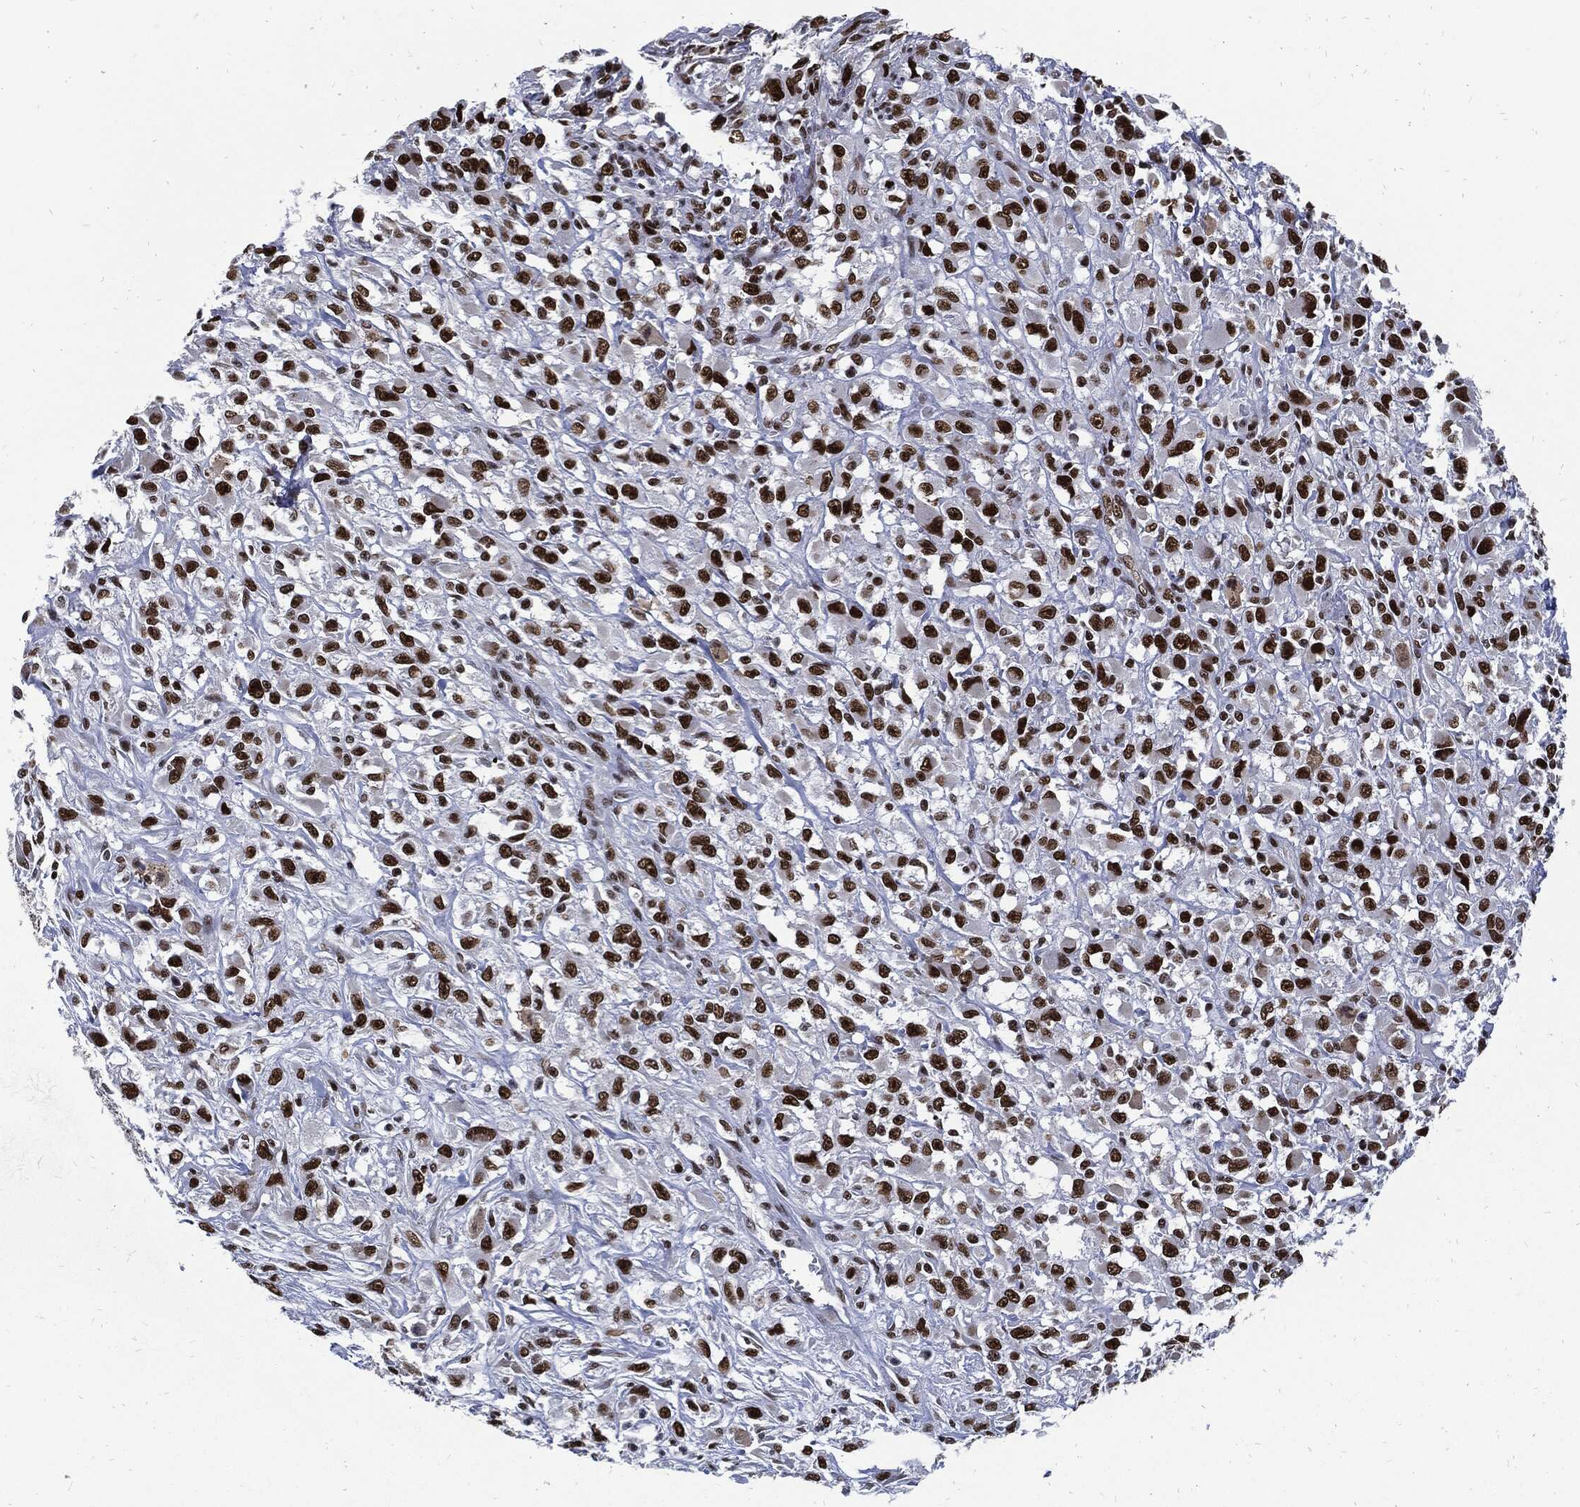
{"staining": {"intensity": "strong", "quantity": ">75%", "location": "nuclear"}, "tissue": "head and neck cancer", "cell_type": "Tumor cells", "image_type": "cancer", "snomed": [{"axis": "morphology", "description": "Squamous cell carcinoma, NOS"}, {"axis": "morphology", "description": "Squamous cell carcinoma, metastatic, NOS"}, {"axis": "topography", "description": "Oral tissue"}, {"axis": "topography", "description": "Head-Neck"}], "caption": "Tumor cells reveal high levels of strong nuclear expression in approximately >75% of cells in squamous cell carcinoma (head and neck). Immunohistochemistry stains the protein in brown and the nuclei are stained blue.", "gene": "TERF2", "patient": {"sex": "female", "age": 85}}